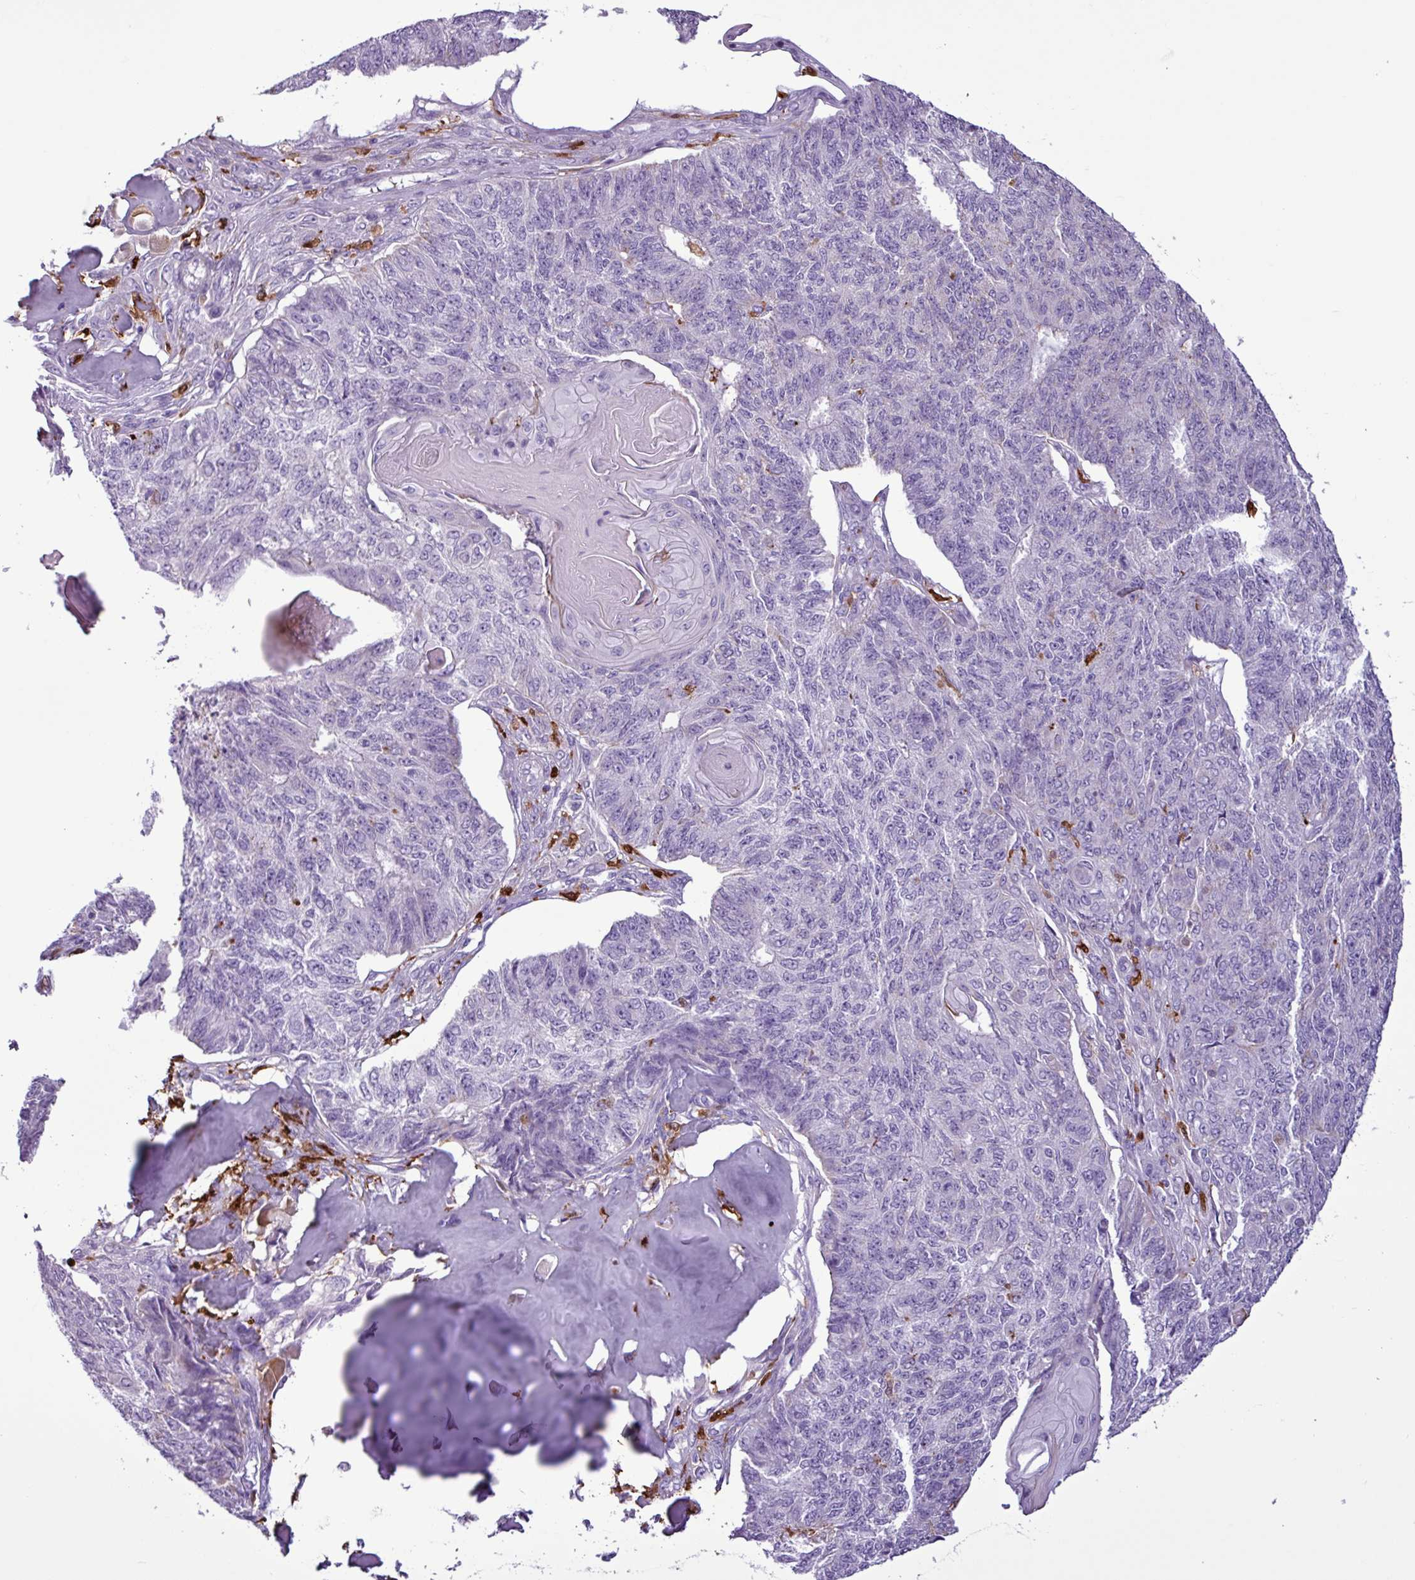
{"staining": {"intensity": "negative", "quantity": "none", "location": "none"}, "tissue": "endometrial cancer", "cell_type": "Tumor cells", "image_type": "cancer", "snomed": [{"axis": "morphology", "description": "Adenocarcinoma, NOS"}, {"axis": "topography", "description": "Endometrium"}], "caption": "The image exhibits no staining of tumor cells in adenocarcinoma (endometrial).", "gene": "TMEM200C", "patient": {"sex": "female", "age": 32}}